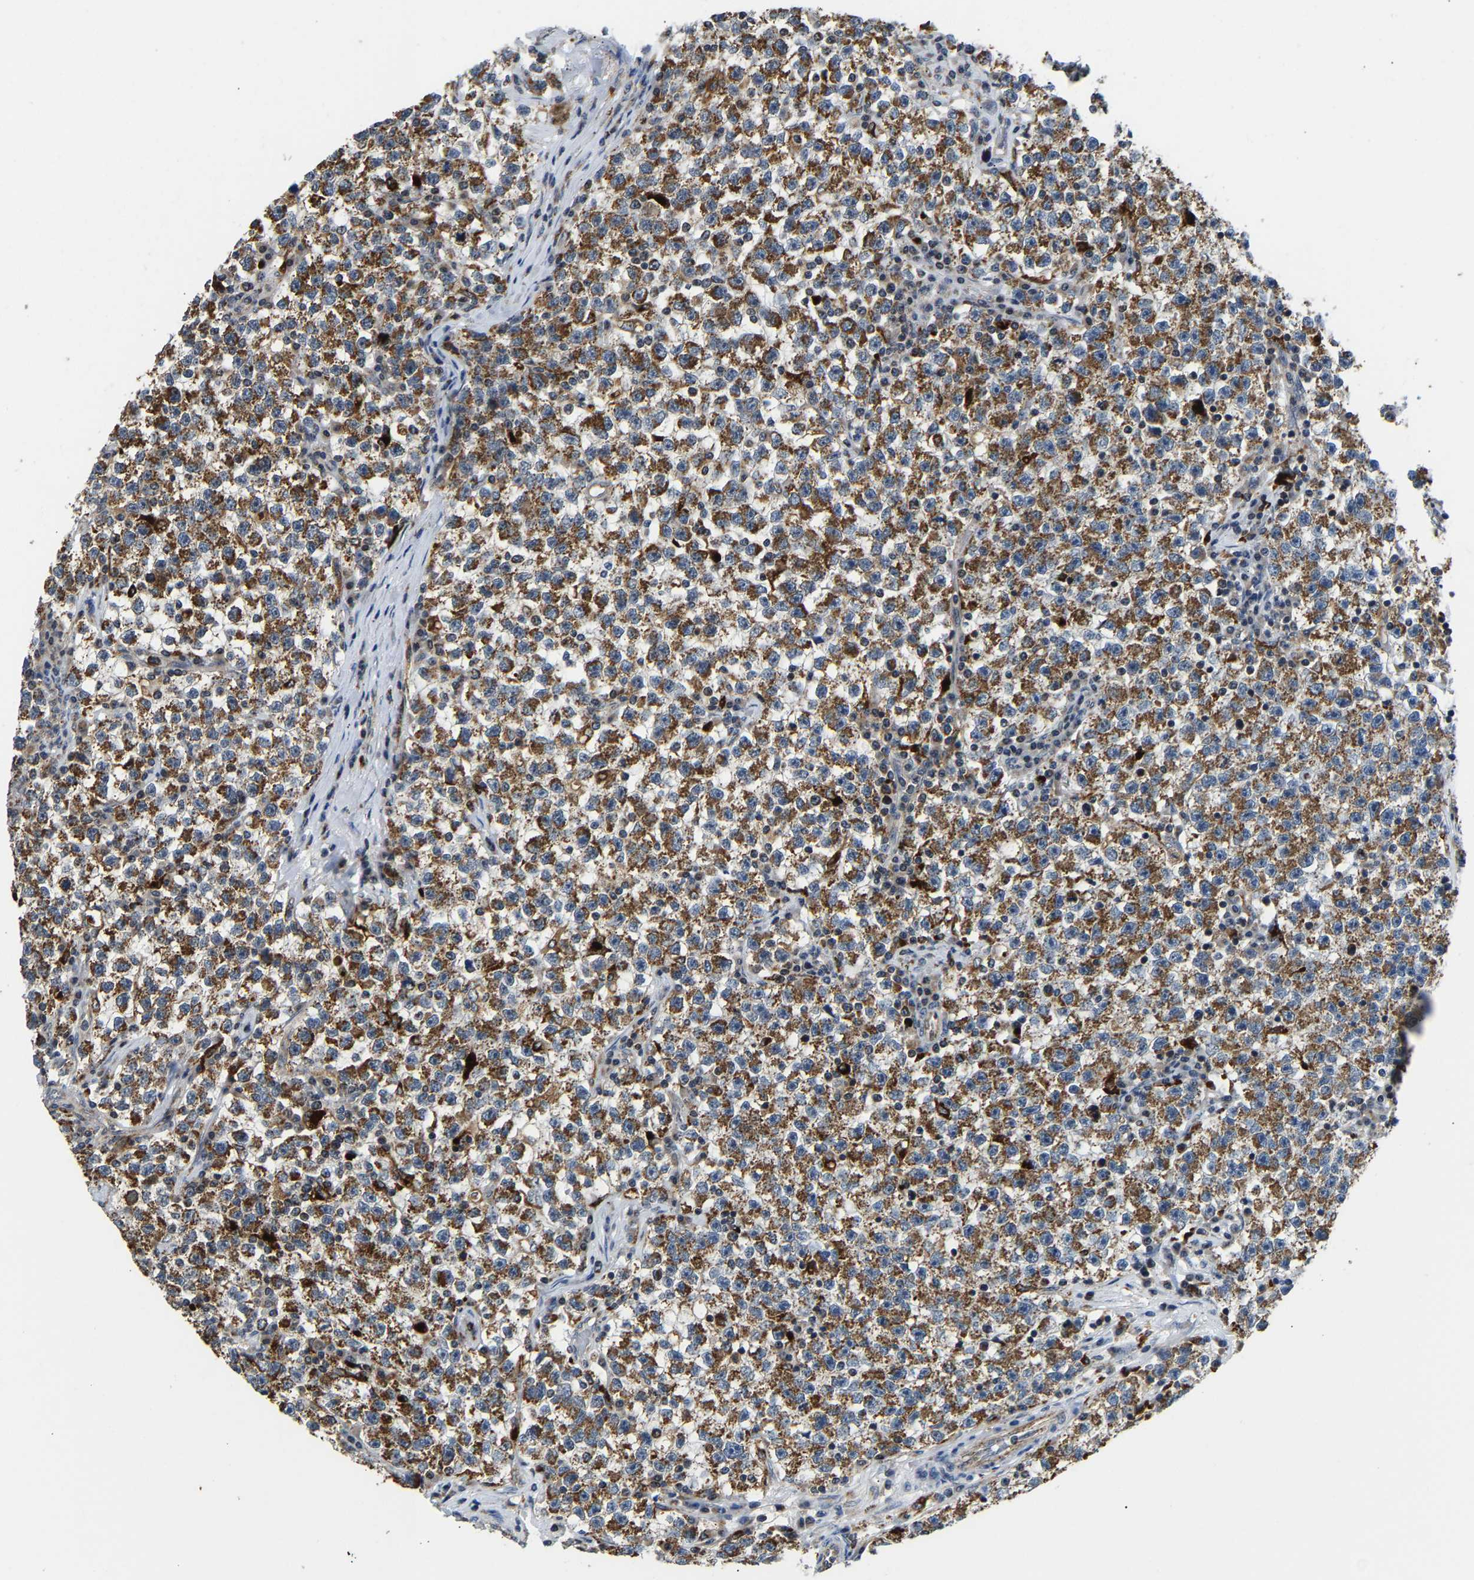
{"staining": {"intensity": "moderate", "quantity": ">75%", "location": "cytoplasmic/membranous"}, "tissue": "testis cancer", "cell_type": "Tumor cells", "image_type": "cancer", "snomed": [{"axis": "morphology", "description": "Seminoma, NOS"}, {"axis": "topography", "description": "Testis"}], "caption": "Immunohistochemistry of testis seminoma displays medium levels of moderate cytoplasmic/membranous staining in approximately >75% of tumor cells.", "gene": "GIMAP7", "patient": {"sex": "male", "age": 22}}